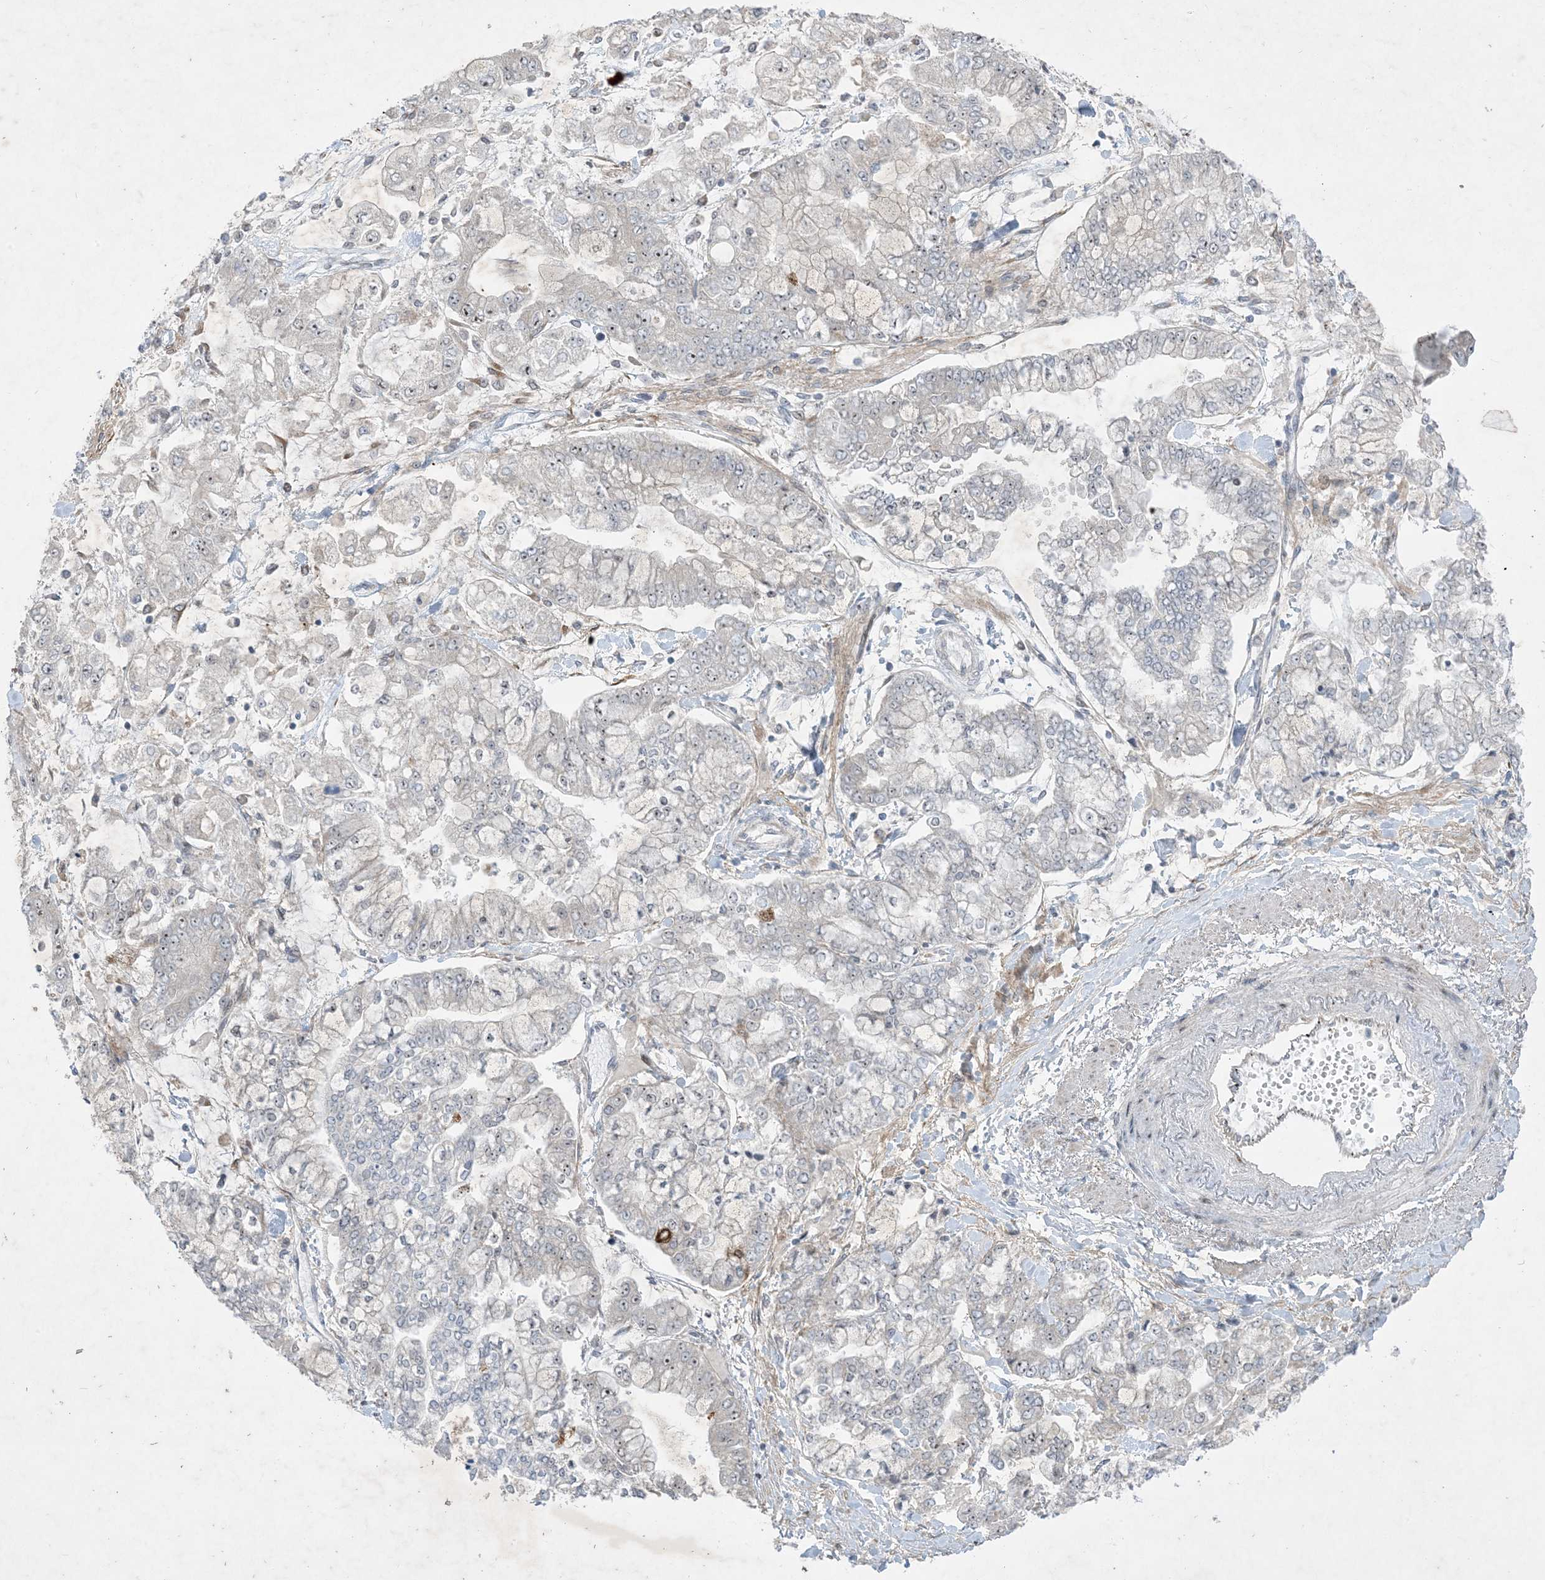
{"staining": {"intensity": "weak", "quantity": "<25%", "location": "nuclear"}, "tissue": "stomach cancer", "cell_type": "Tumor cells", "image_type": "cancer", "snomed": [{"axis": "morphology", "description": "Normal tissue, NOS"}, {"axis": "morphology", "description": "Adenocarcinoma, NOS"}, {"axis": "topography", "description": "Stomach, upper"}, {"axis": "topography", "description": "Stomach"}], "caption": "Tumor cells are negative for brown protein staining in stomach cancer.", "gene": "SOGA3", "patient": {"sex": "male", "age": 76}}